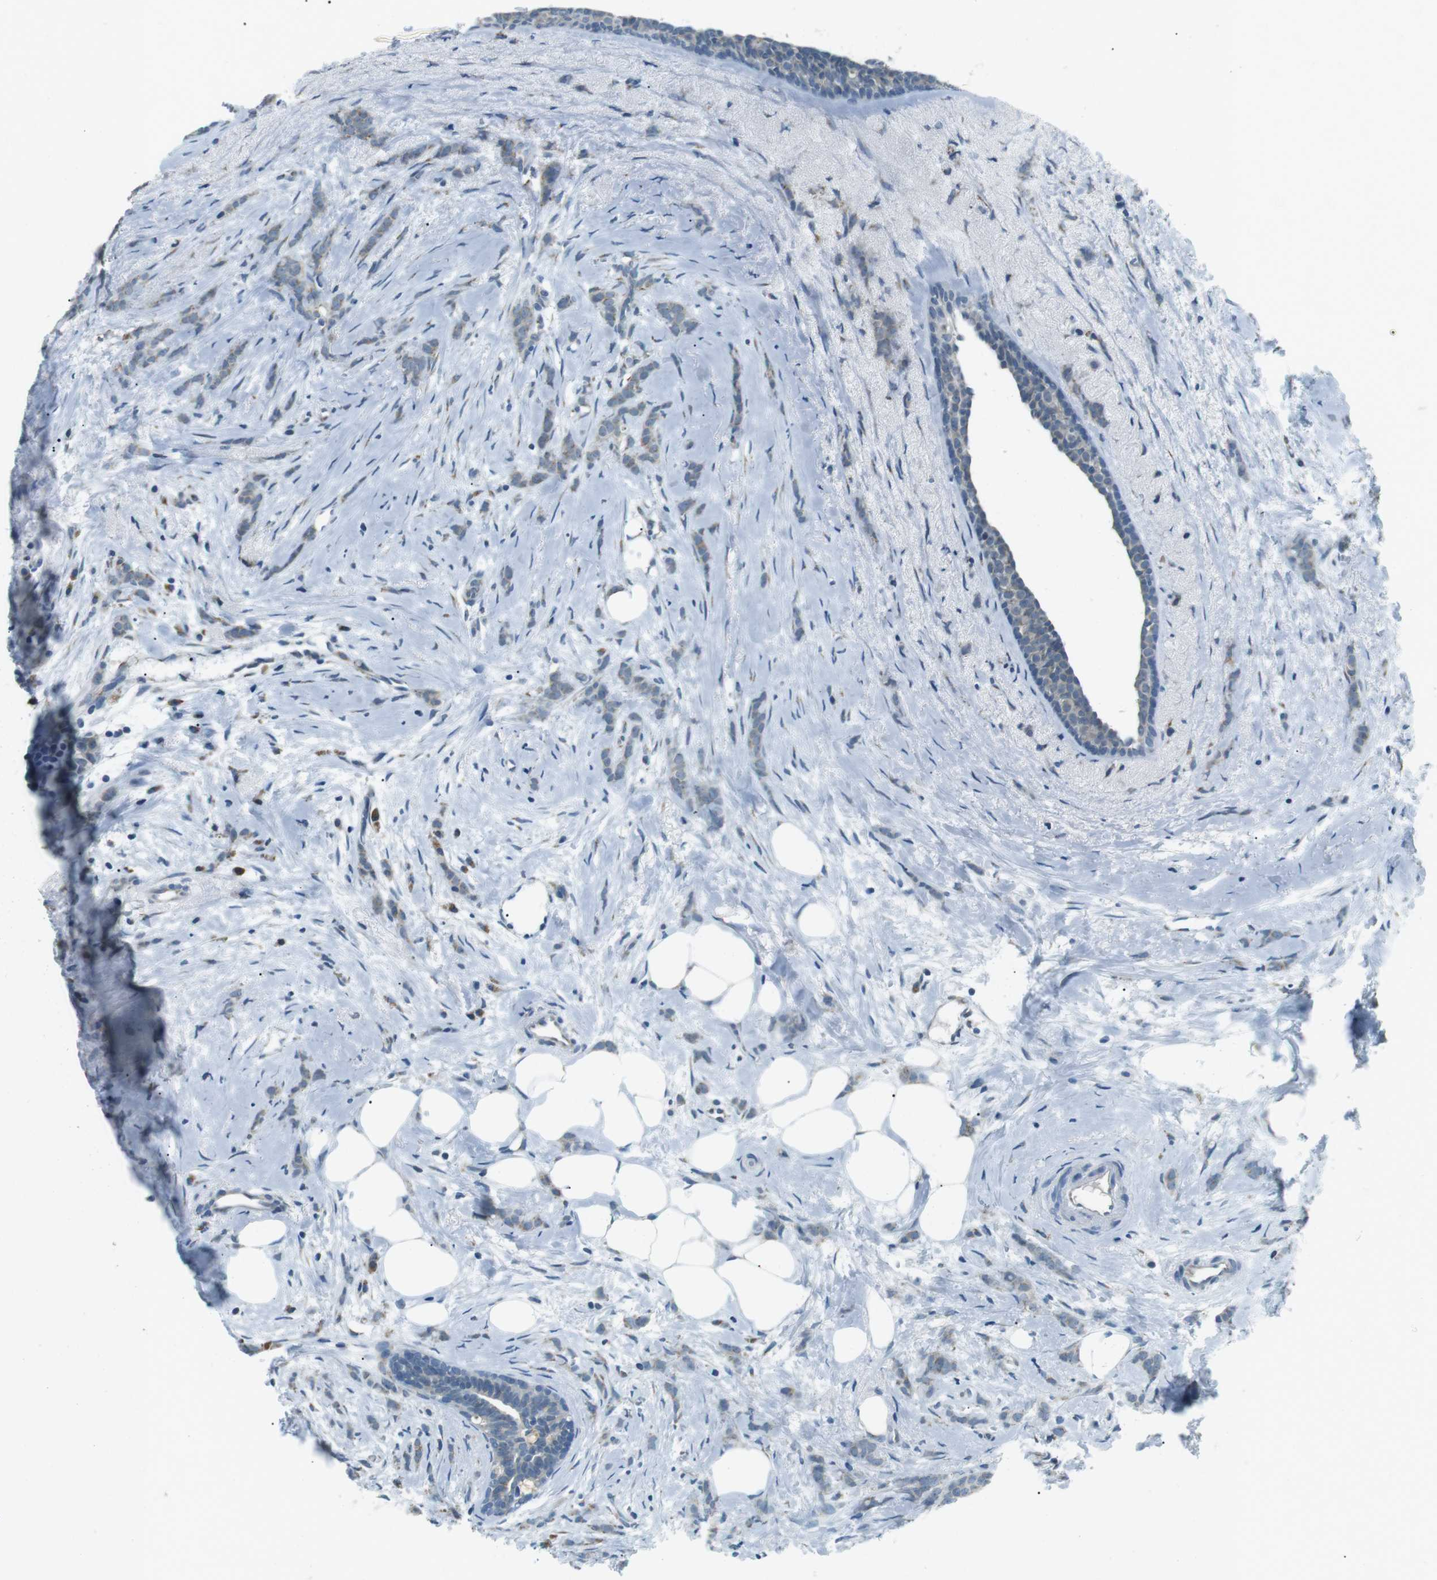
{"staining": {"intensity": "weak", "quantity": "25%-75%", "location": "cytoplasmic/membranous"}, "tissue": "breast cancer", "cell_type": "Tumor cells", "image_type": "cancer", "snomed": [{"axis": "morphology", "description": "Lobular carcinoma, in situ"}, {"axis": "morphology", "description": "Lobular carcinoma"}, {"axis": "topography", "description": "Breast"}], "caption": "Lobular carcinoma in situ (breast) was stained to show a protein in brown. There is low levels of weak cytoplasmic/membranous positivity in approximately 25%-75% of tumor cells. The staining was performed using DAB (3,3'-diaminobenzidine), with brown indicating positive protein expression. Nuclei are stained blue with hematoxylin.", "gene": "SERPINB2", "patient": {"sex": "female", "age": 41}}